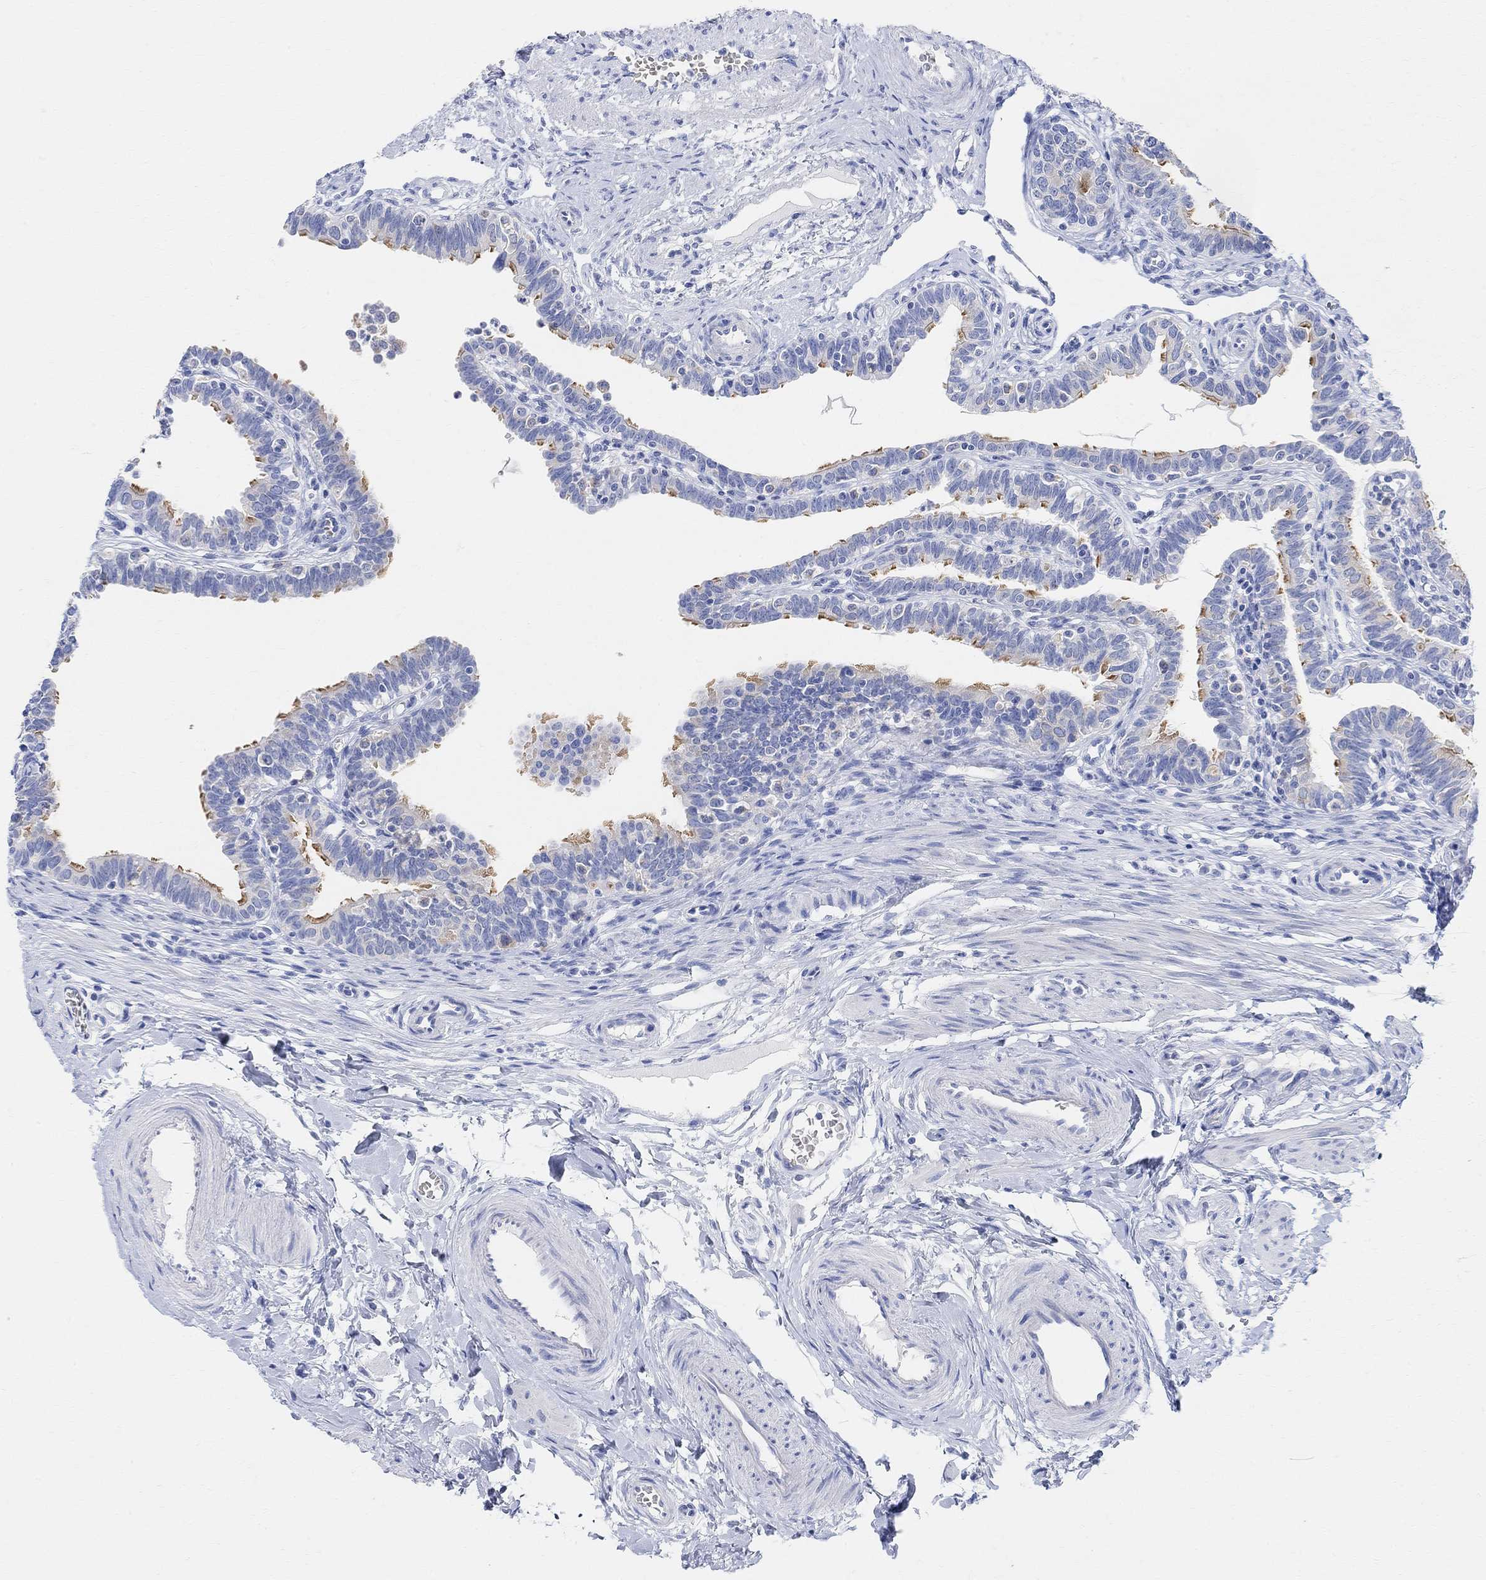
{"staining": {"intensity": "strong", "quantity": "<25%", "location": "cytoplasmic/membranous"}, "tissue": "fallopian tube", "cell_type": "Glandular cells", "image_type": "normal", "snomed": [{"axis": "morphology", "description": "Normal tissue, NOS"}, {"axis": "topography", "description": "Fallopian tube"}], "caption": "Immunohistochemical staining of benign human fallopian tube demonstrates <25% levels of strong cytoplasmic/membranous protein positivity in approximately <25% of glandular cells.", "gene": "RETNLB", "patient": {"sex": "female", "age": 36}}